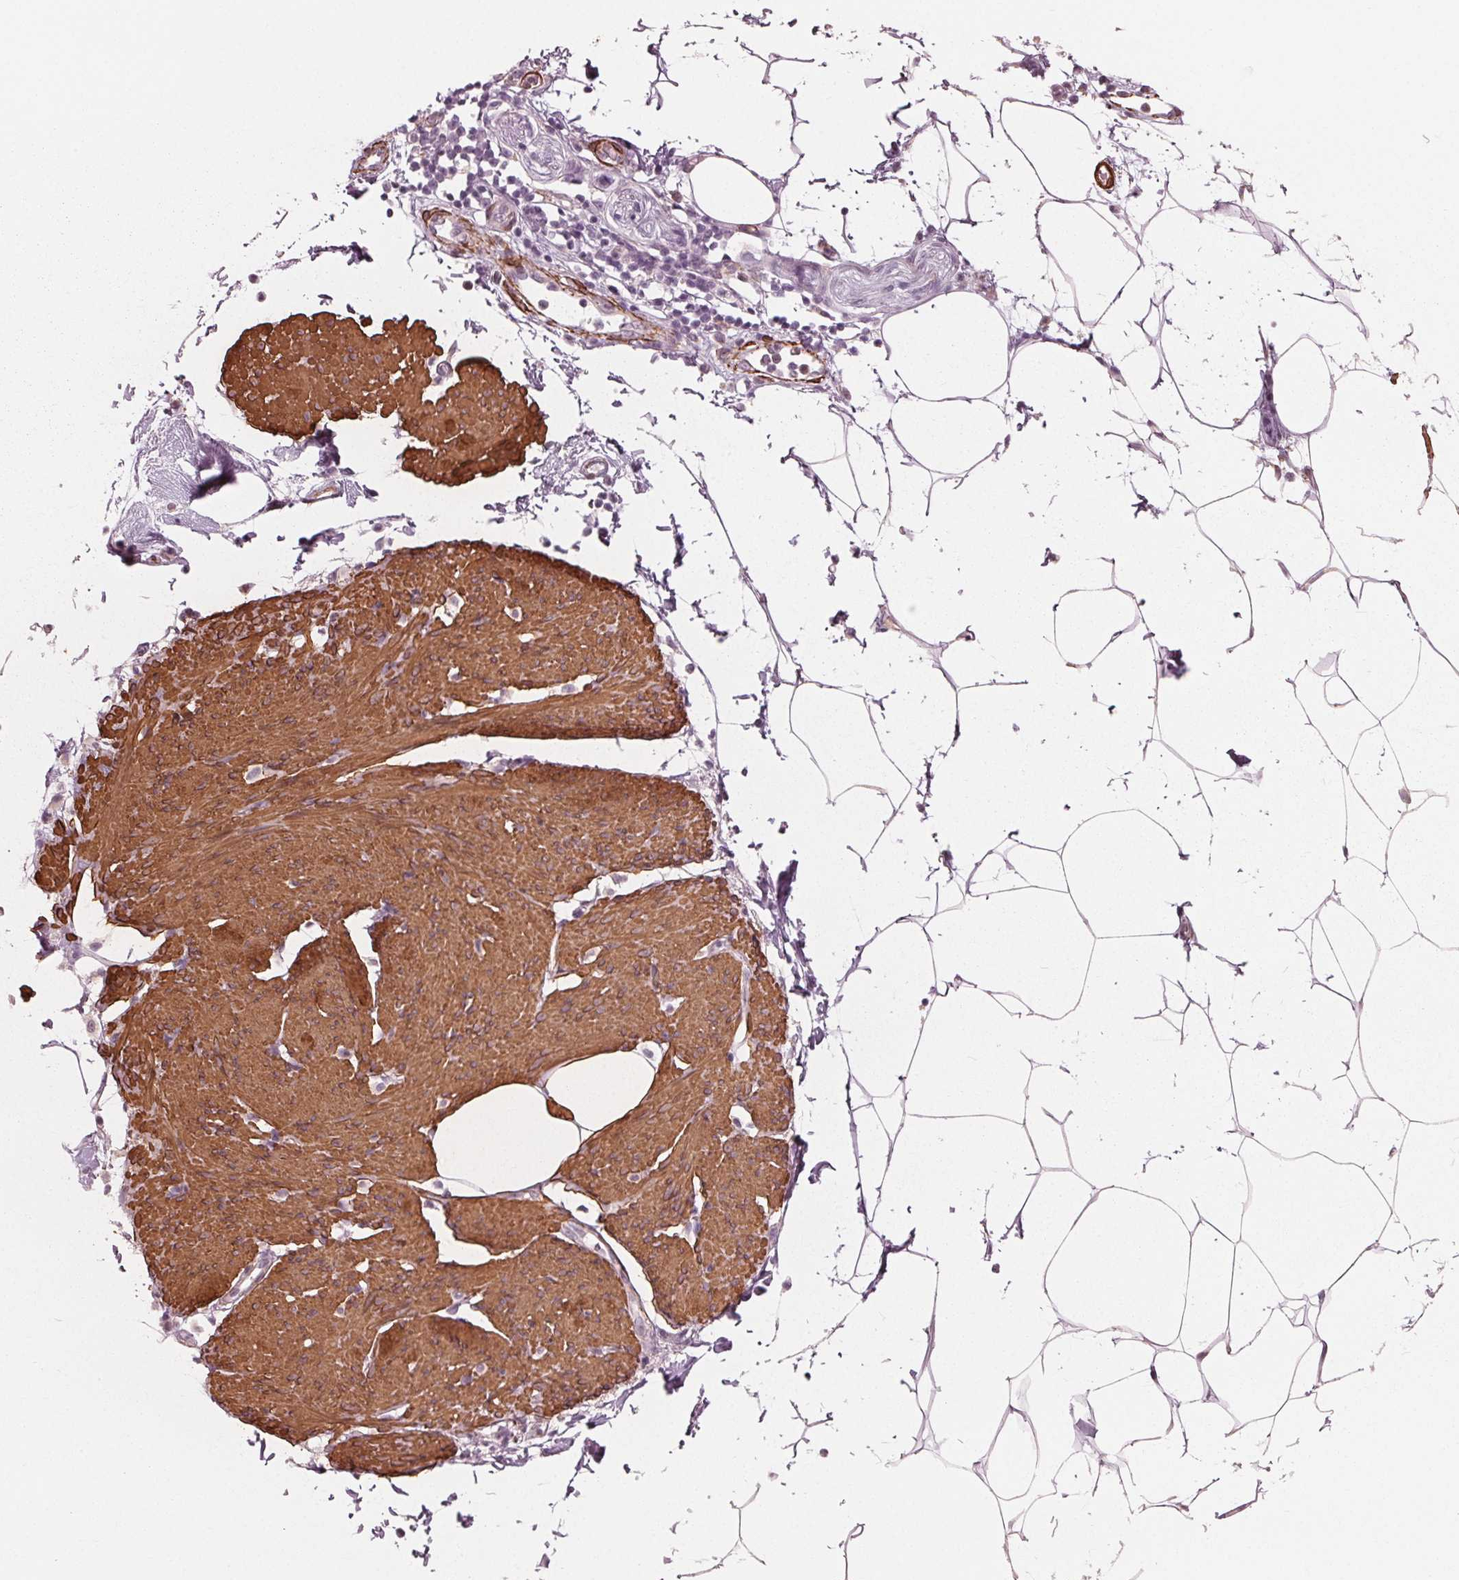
{"staining": {"intensity": "strong", "quantity": ">75%", "location": "cytoplasmic/membranous"}, "tissue": "smooth muscle", "cell_type": "Smooth muscle cells", "image_type": "normal", "snomed": [{"axis": "morphology", "description": "Normal tissue, NOS"}, {"axis": "topography", "description": "Adipose tissue"}, {"axis": "topography", "description": "Smooth muscle"}, {"axis": "topography", "description": "Peripheral nerve tissue"}], "caption": "About >75% of smooth muscle cells in normal human smooth muscle exhibit strong cytoplasmic/membranous protein expression as visualized by brown immunohistochemical staining.", "gene": "MIER3", "patient": {"sex": "male", "age": 83}}